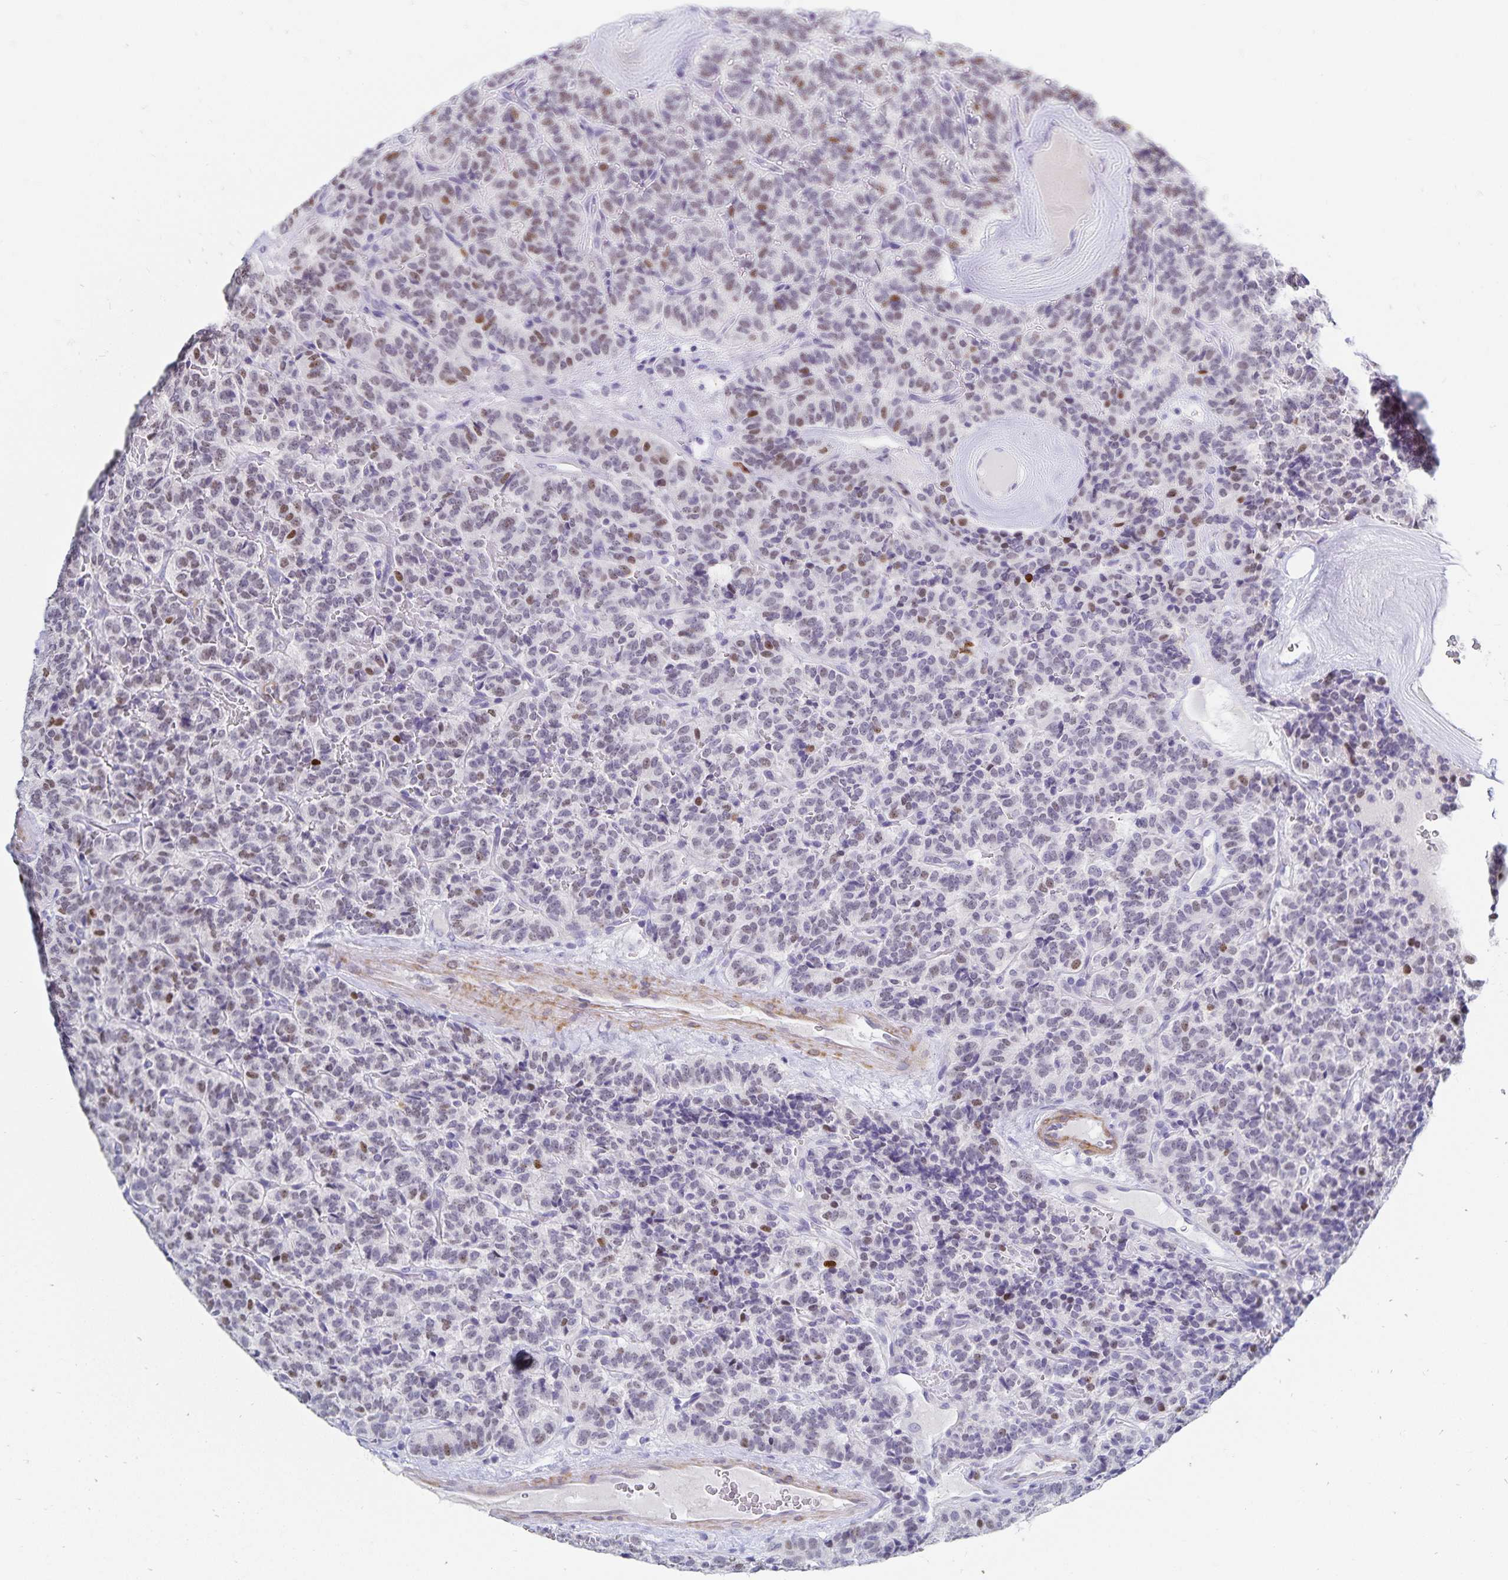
{"staining": {"intensity": "moderate", "quantity": "<25%", "location": "nuclear"}, "tissue": "carcinoid", "cell_type": "Tumor cells", "image_type": "cancer", "snomed": [{"axis": "morphology", "description": "Carcinoid, malignant, NOS"}, {"axis": "topography", "description": "Pancreas"}], "caption": "Immunohistochemistry (IHC) image of carcinoid stained for a protein (brown), which shows low levels of moderate nuclear staining in approximately <25% of tumor cells.", "gene": "HMGB3", "patient": {"sex": "male", "age": 36}}